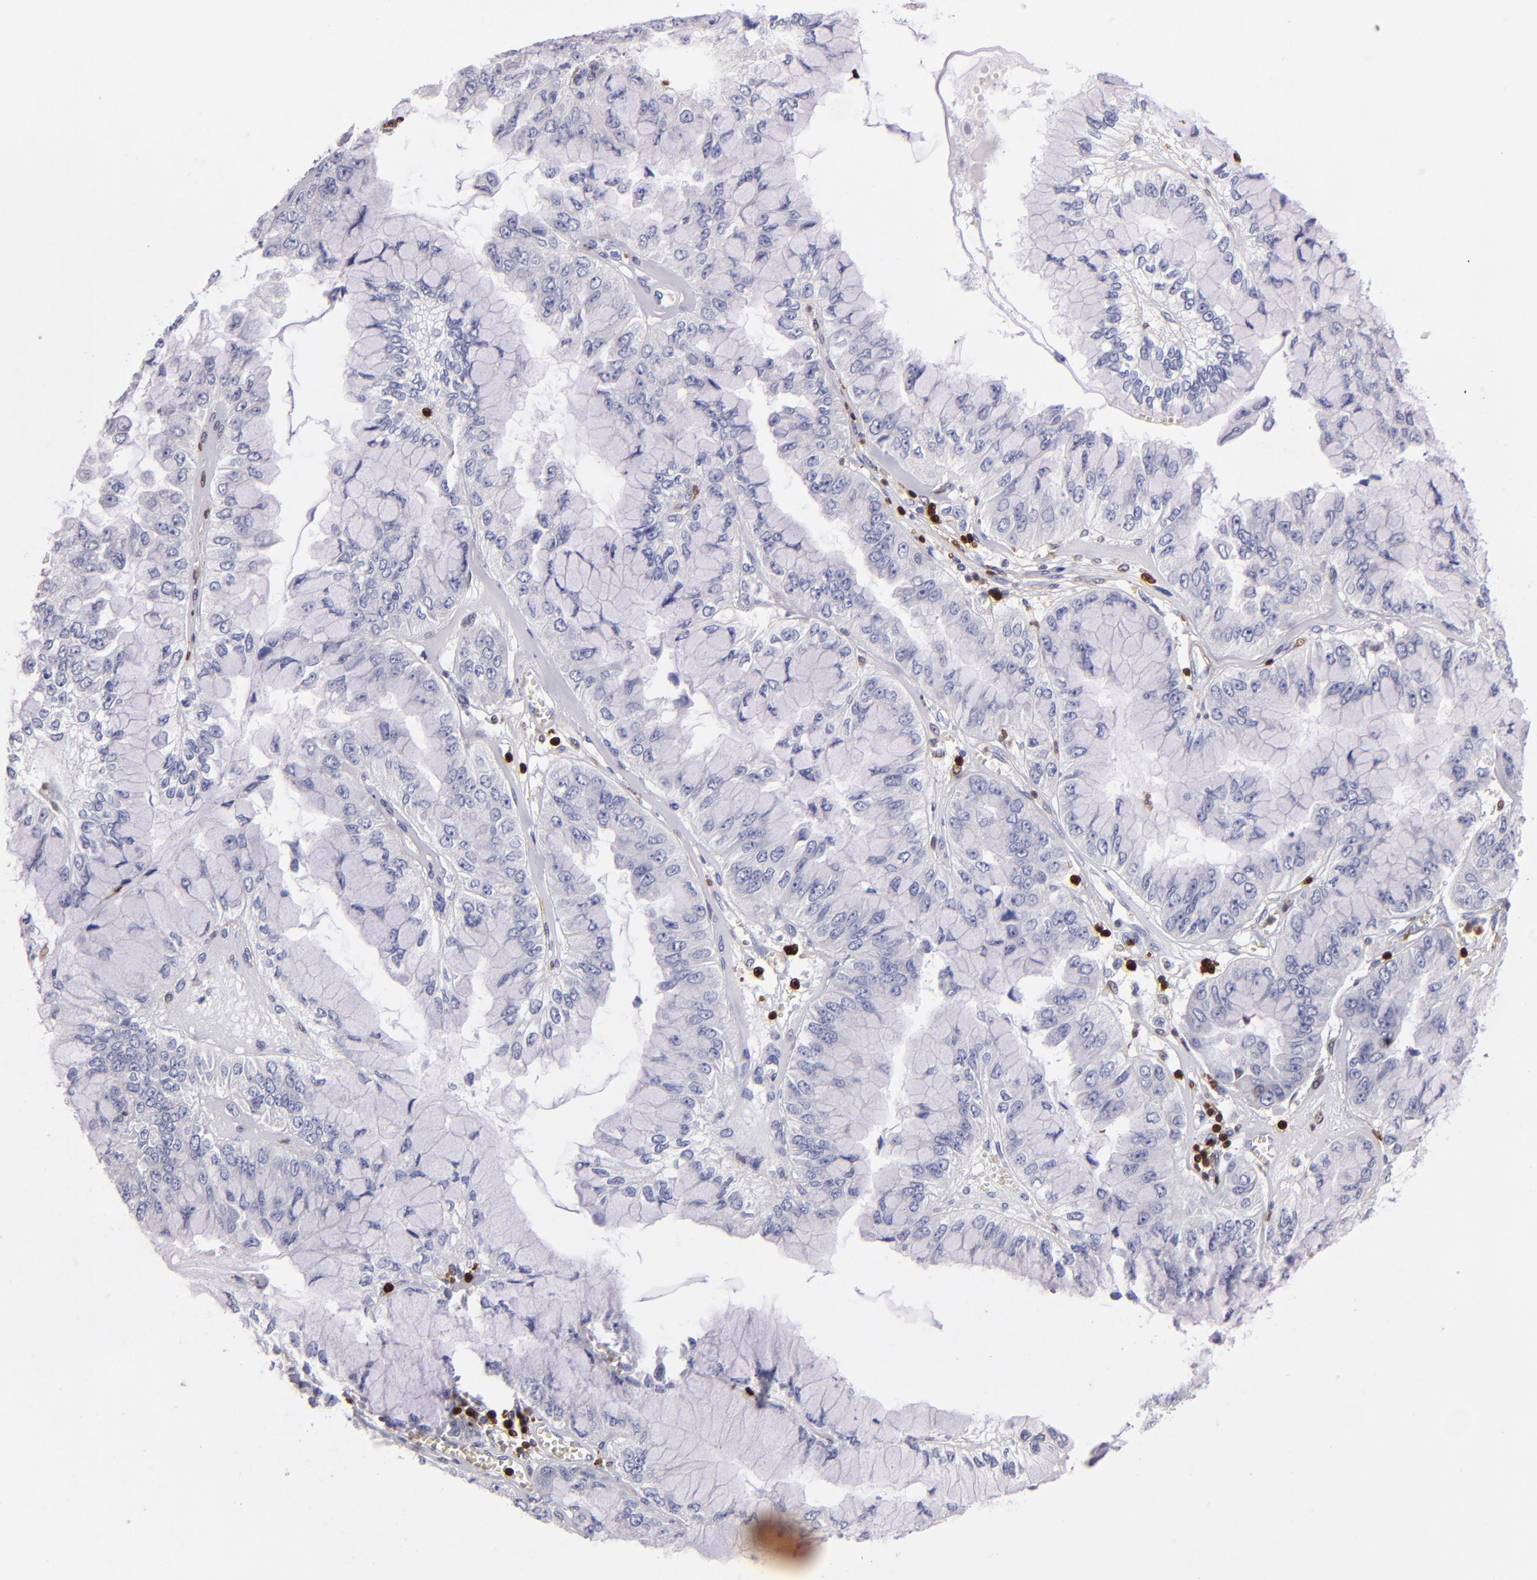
{"staining": {"intensity": "negative", "quantity": "none", "location": "none"}, "tissue": "liver cancer", "cell_type": "Tumor cells", "image_type": "cancer", "snomed": [{"axis": "morphology", "description": "Cholangiocarcinoma"}, {"axis": "topography", "description": "Liver"}], "caption": "Immunohistochemical staining of liver cancer displays no significant positivity in tumor cells. The staining was performed using DAB (3,3'-diaminobenzidine) to visualize the protein expression in brown, while the nuclei were stained in blue with hematoxylin (Magnification: 20x).", "gene": "S100A4", "patient": {"sex": "female", "age": 79}}